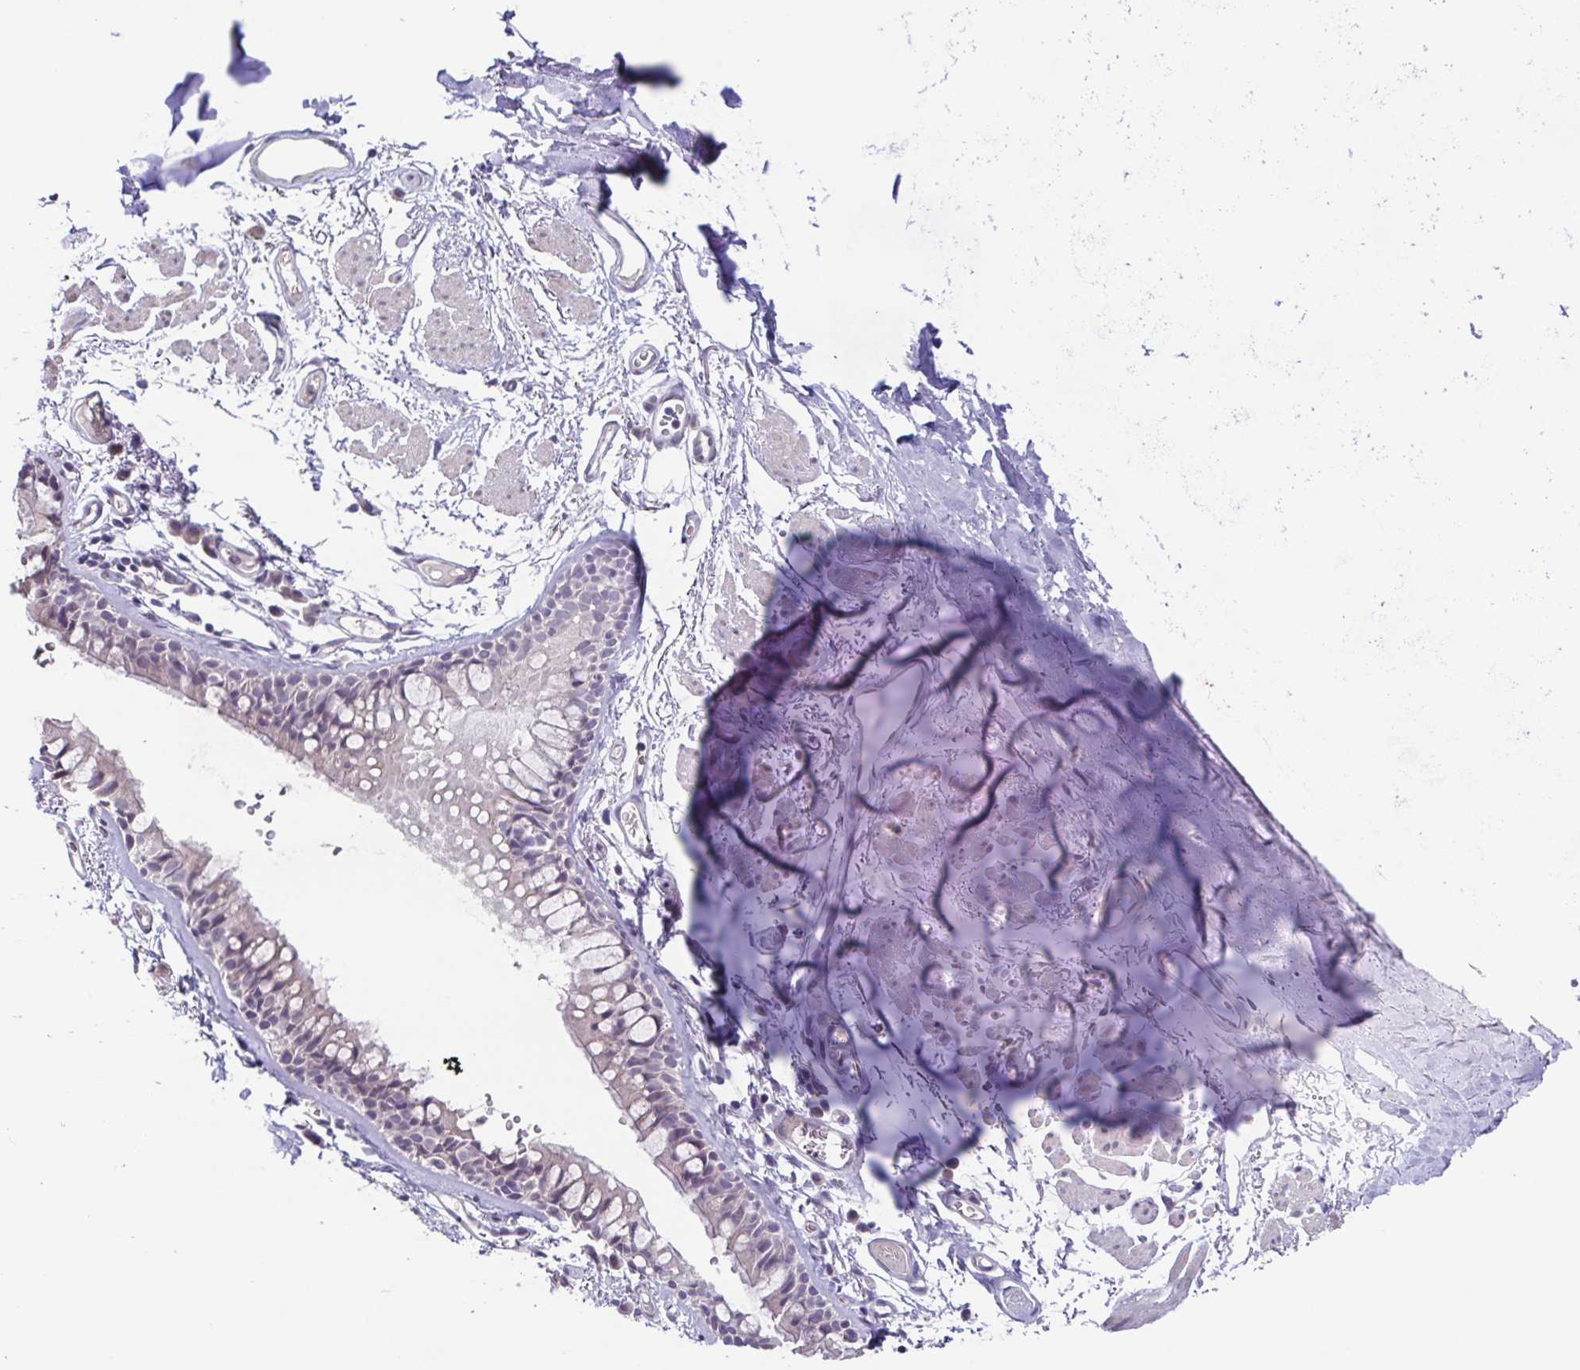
{"staining": {"intensity": "negative", "quantity": "none", "location": "none"}, "tissue": "soft tissue", "cell_type": "Chondrocytes", "image_type": "normal", "snomed": [{"axis": "morphology", "description": "Normal tissue, NOS"}, {"axis": "topography", "description": "Cartilage tissue"}, {"axis": "topography", "description": "Bronchus"}], "caption": "The photomicrograph exhibits no staining of chondrocytes in normal soft tissue.", "gene": "GHRL", "patient": {"sex": "female", "age": 79}}